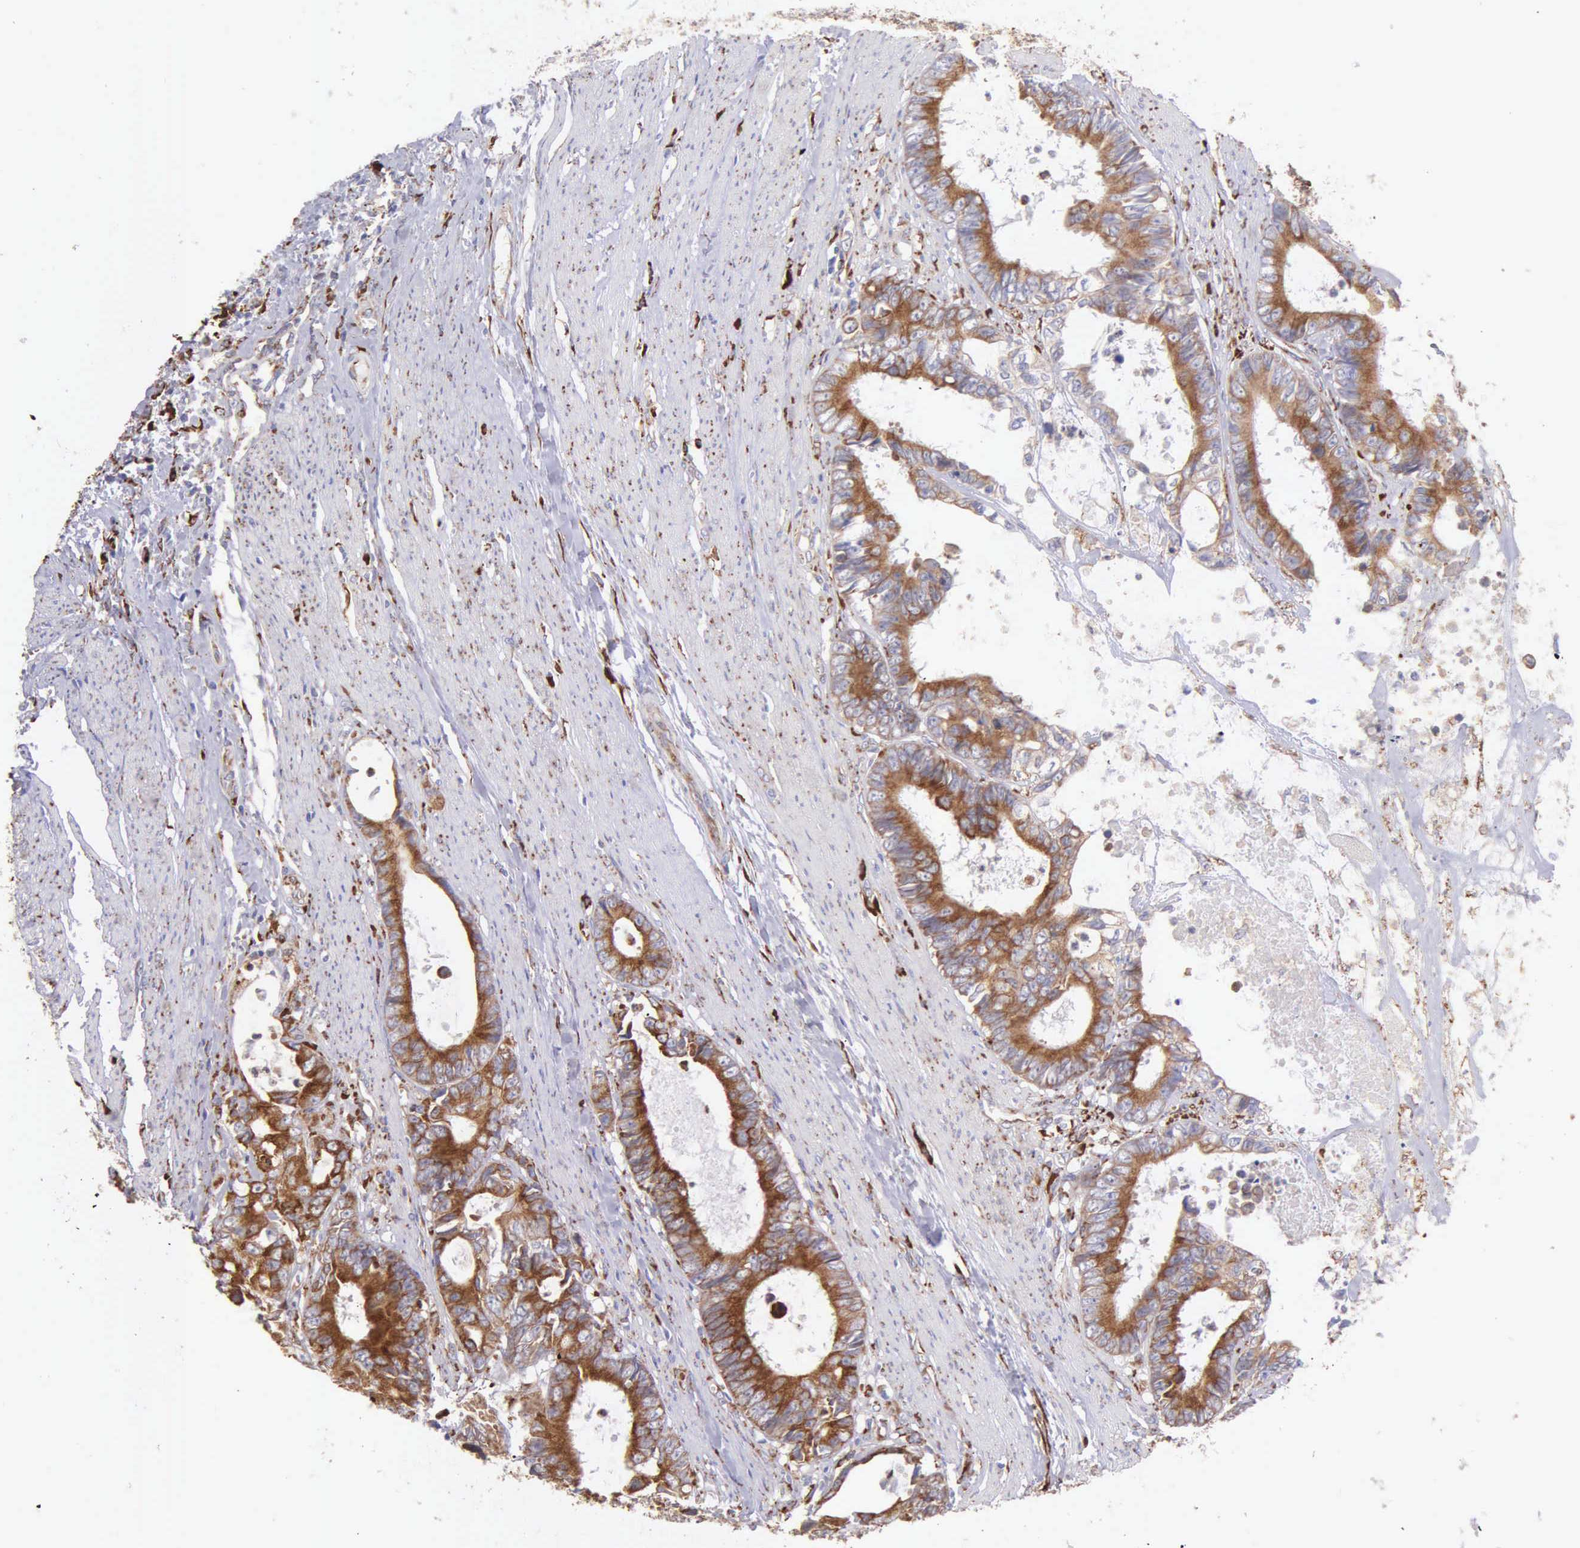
{"staining": {"intensity": "strong", "quantity": ">75%", "location": "cytoplasmic/membranous"}, "tissue": "colorectal cancer", "cell_type": "Tumor cells", "image_type": "cancer", "snomed": [{"axis": "morphology", "description": "Adenocarcinoma, NOS"}, {"axis": "topography", "description": "Rectum"}], "caption": "There is high levels of strong cytoplasmic/membranous positivity in tumor cells of colorectal adenocarcinoma, as demonstrated by immunohistochemical staining (brown color).", "gene": "CKAP4", "patient": {"sex": "female", "age": 98}}